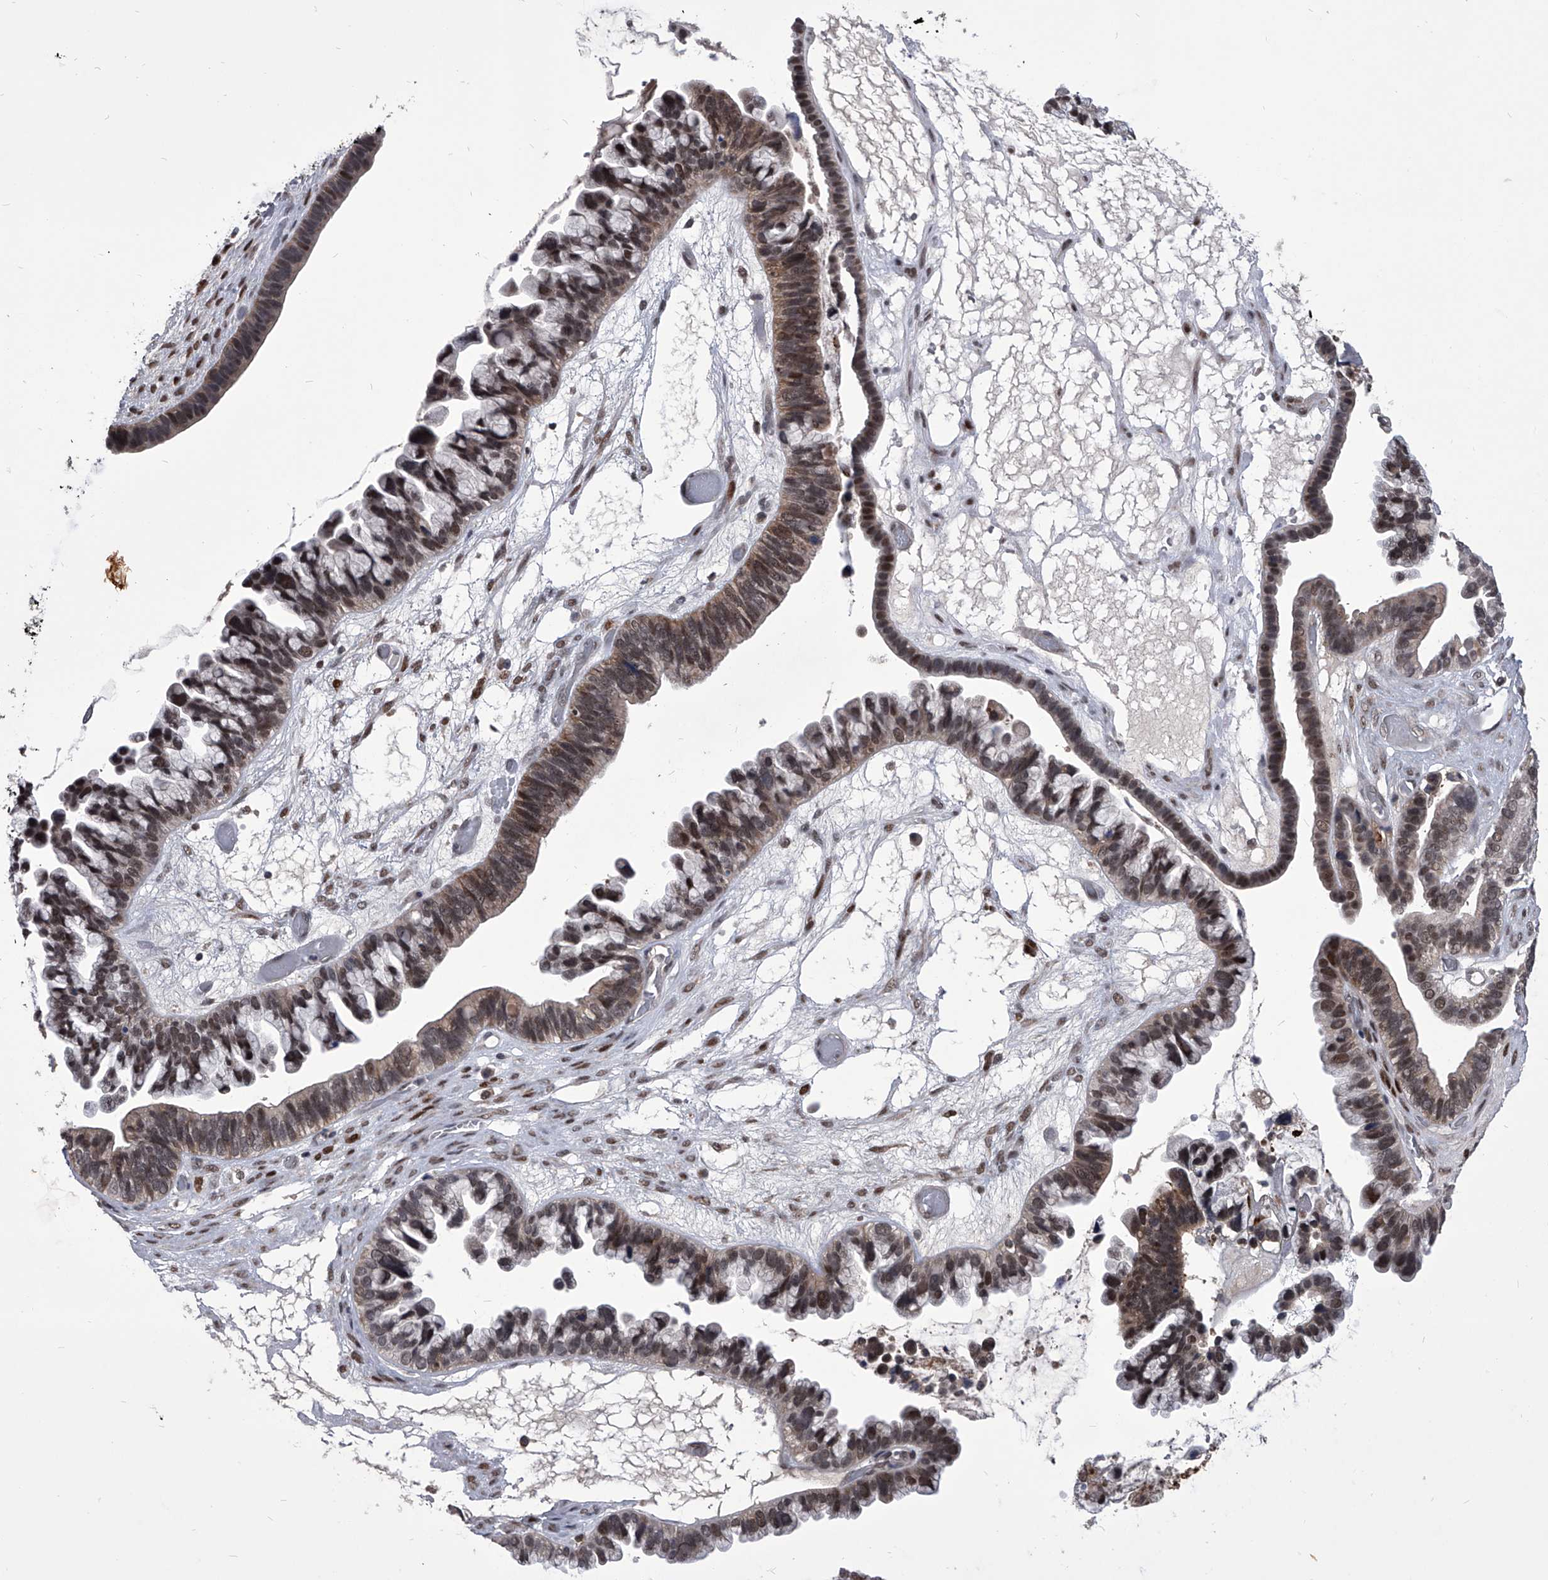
{"staining": {"intensity": "moderate", "quantity": ">75%", "location": "nuclear"}, "tissue": "ovarian cancer", "cell_type": "Tumor cells", "image_type": "cancer", "snomed": [{"axis": "morphology", "description": "Cystadenocarcinoma, serous, NOS"}, {"axis": "topography", "description": "Ovary"}], "caption": "DAB immunohistochemical staining of human ovarian cancer shows moderate nuclear protein expression in approximately >75% of tumor cells. The staining is performed using DAB (3,3'-diaminobenzidine) brown chromogen to label protein expression. The nuclei are counter-stained blue using hematoxylin.", "gene": "CMTR1", "patient": {"sex": "female", "age": 56}}